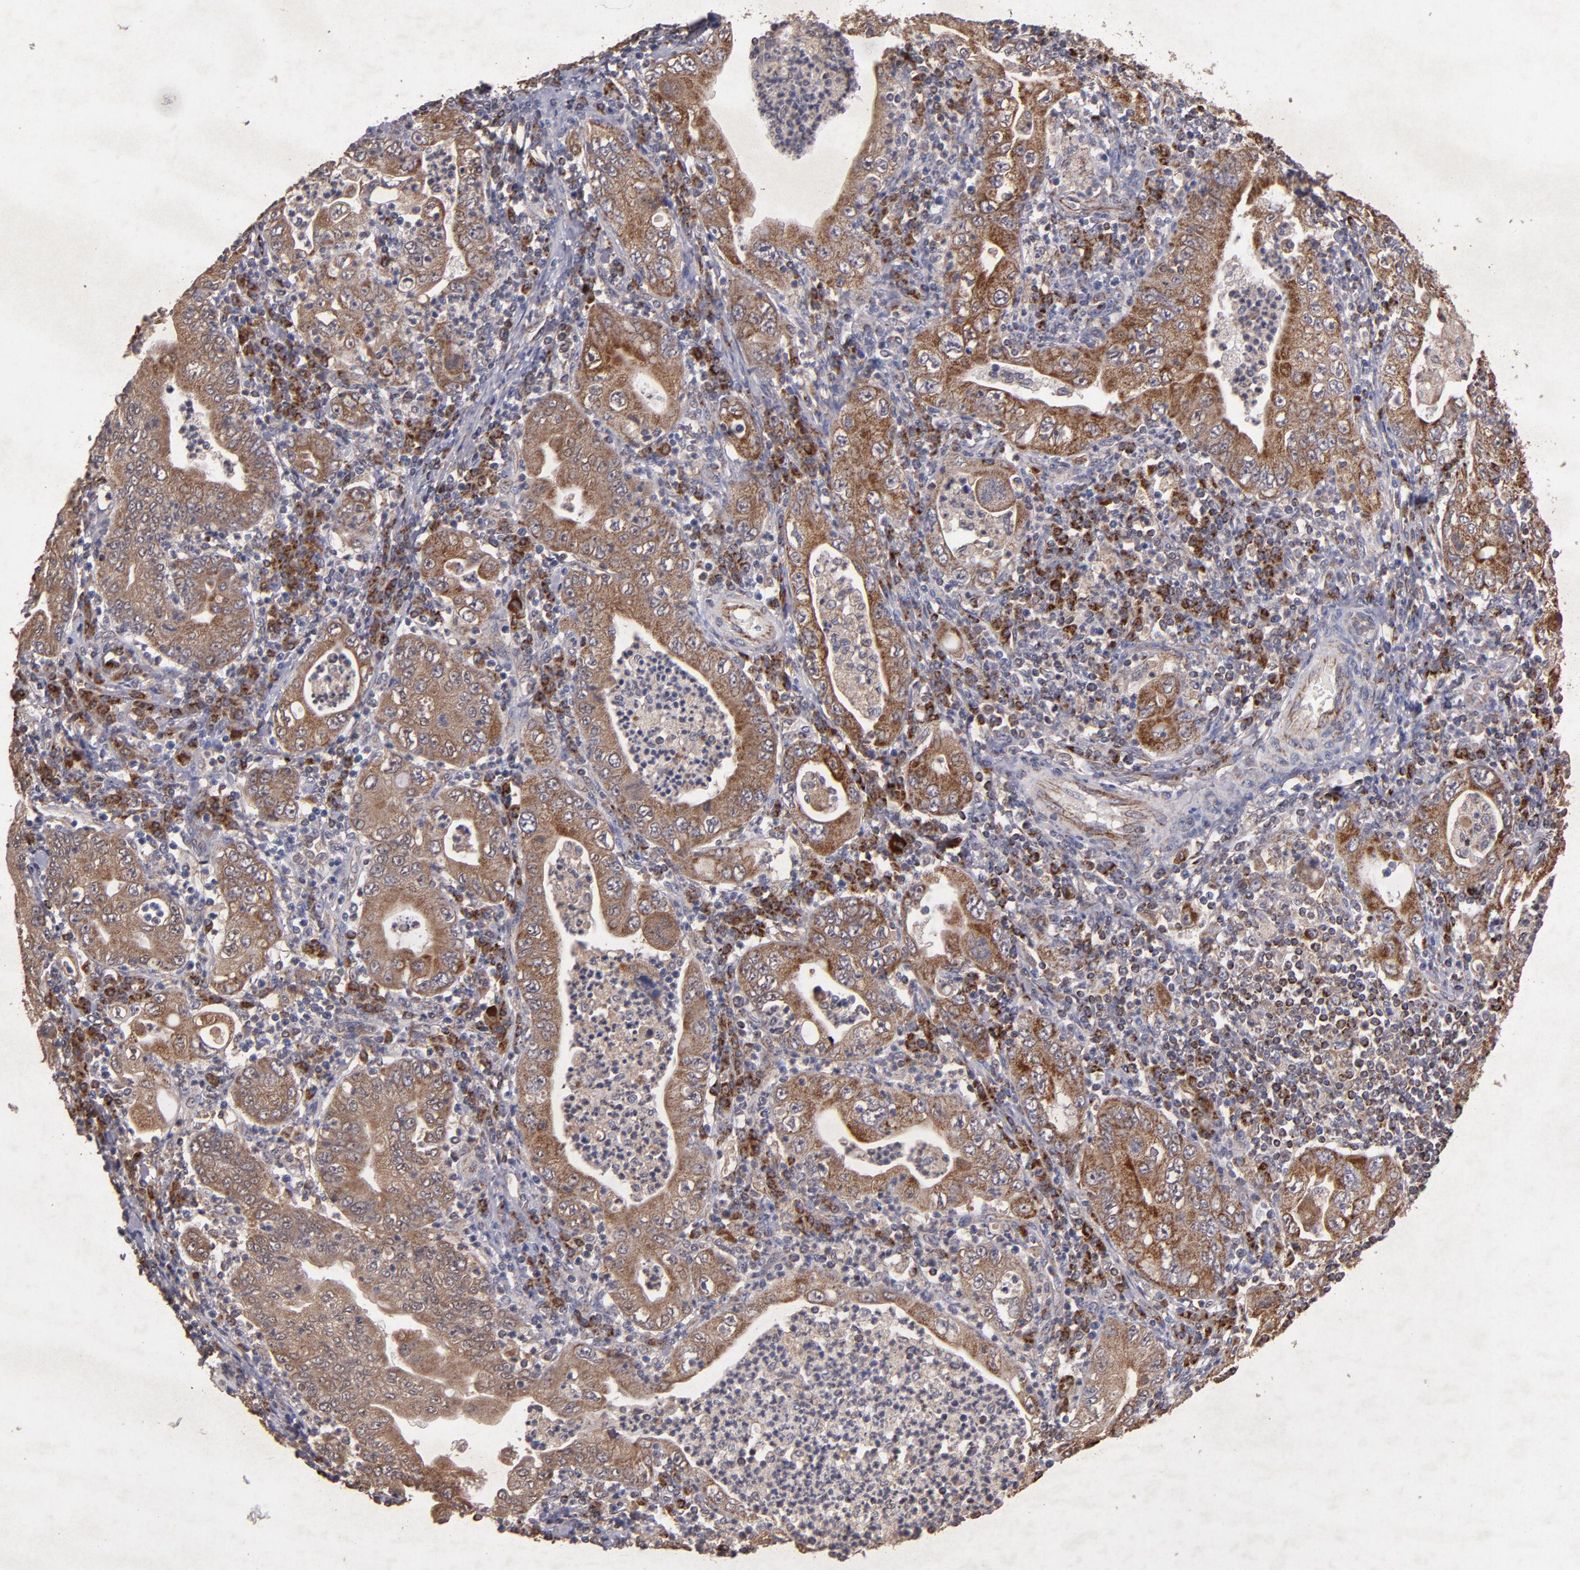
{"staining": {"intensity": "moderate", "quantity": ">75%", "location": "cytoplasmic/membranous"}, "tissue": "stomach cancer", "cell_type": "Tumor cells", "image_type": "cancer", "snomed": [{"axis": "morphology", "description": "Normal tissue, NOS"}, {"axis": "morphology", "description": "Adenocarcinoma, NOS"}, {"axis": "topography", "description": "Esophagus"}, {"axis": "topography", "description": "Stomach, upper"}, {"axis": "topography", "description": "Peripheral nerve tissue"}], "caption": "Immunohistochemistry staining of stomach adenocarcinoma, which shows medium levels of moderate cytoplasmic/membranous positivity in approximately >75% of tumor cells indicating moderate cytoplasmic/membranous protein staining. The staining was performed using DAB (3,3'-diaminobenzidine) (brown) for protein detection and nuclei were counterstained in hematoxylin (blue).", "gene": "TIMM9", "patient": {"sex": "male", "age": 62}}